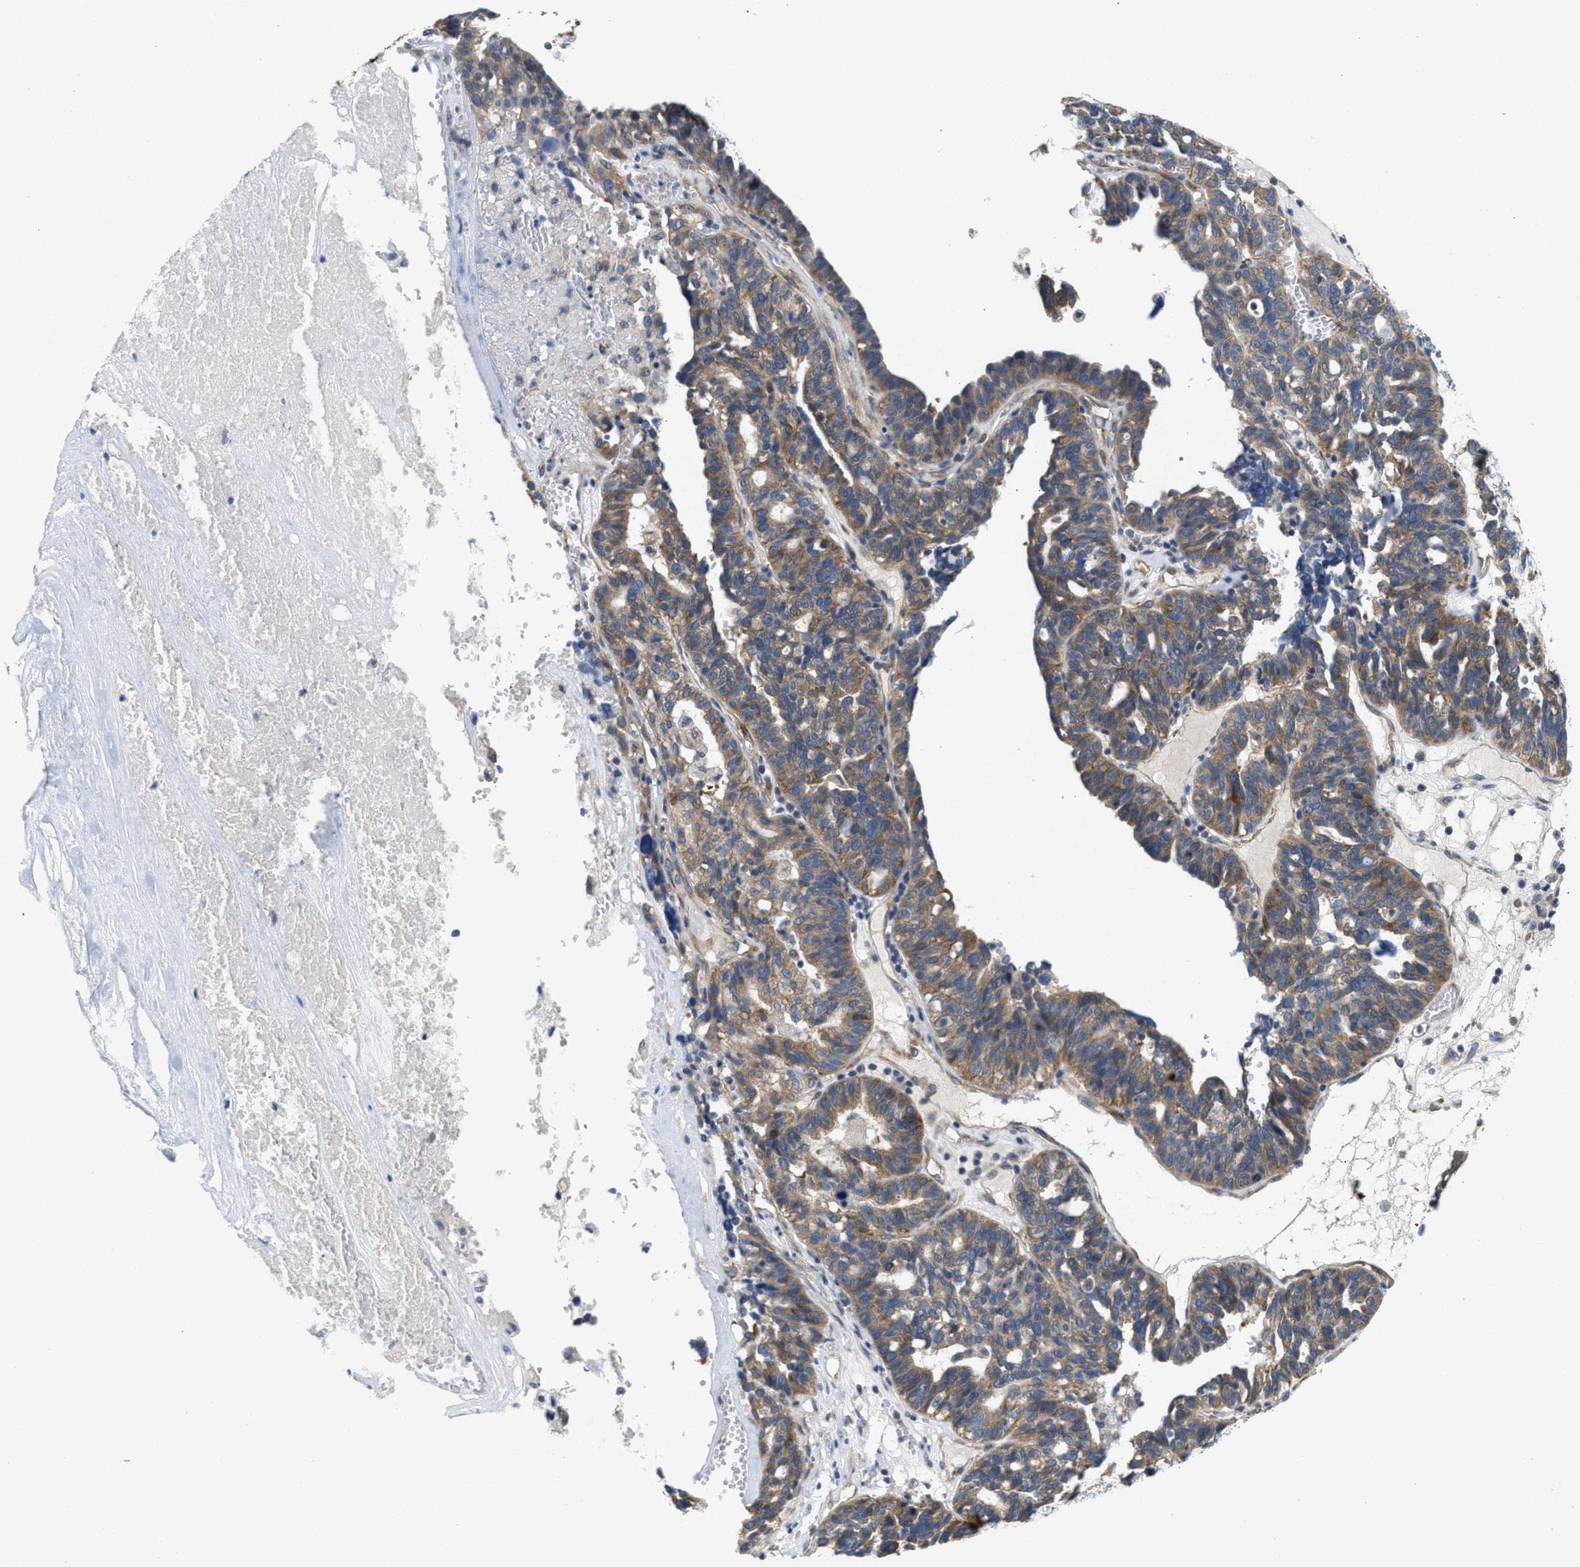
{"staining": {"intensity": "moderate", "quantity": ">75%", "location": "cytoplasmic/membranous"}, "tissue": "ovarian cancer", "cell_type": "Tumor cells", "image_type": "cancer", "snomed": [{"axis": "morphology", "description": "Cystadenocarcinoma, serous, NOS"}, {"axis": "topography", "description": "Ovary"}], "caption": "Protein staining displays moderate cytoplasmic/membranous expression in about >75% of tumor cells in serous cystadenocarcinoma (ovarian). The staining was performed using DAB (3,3'-diaminobenzidine) to visualize the protein expression in brown, while the nuclei were stained in blue with hematoxylin (Magnification: 20x).", "gene": "UBAP2", "patient": {"sex": "female", "age": 59}}